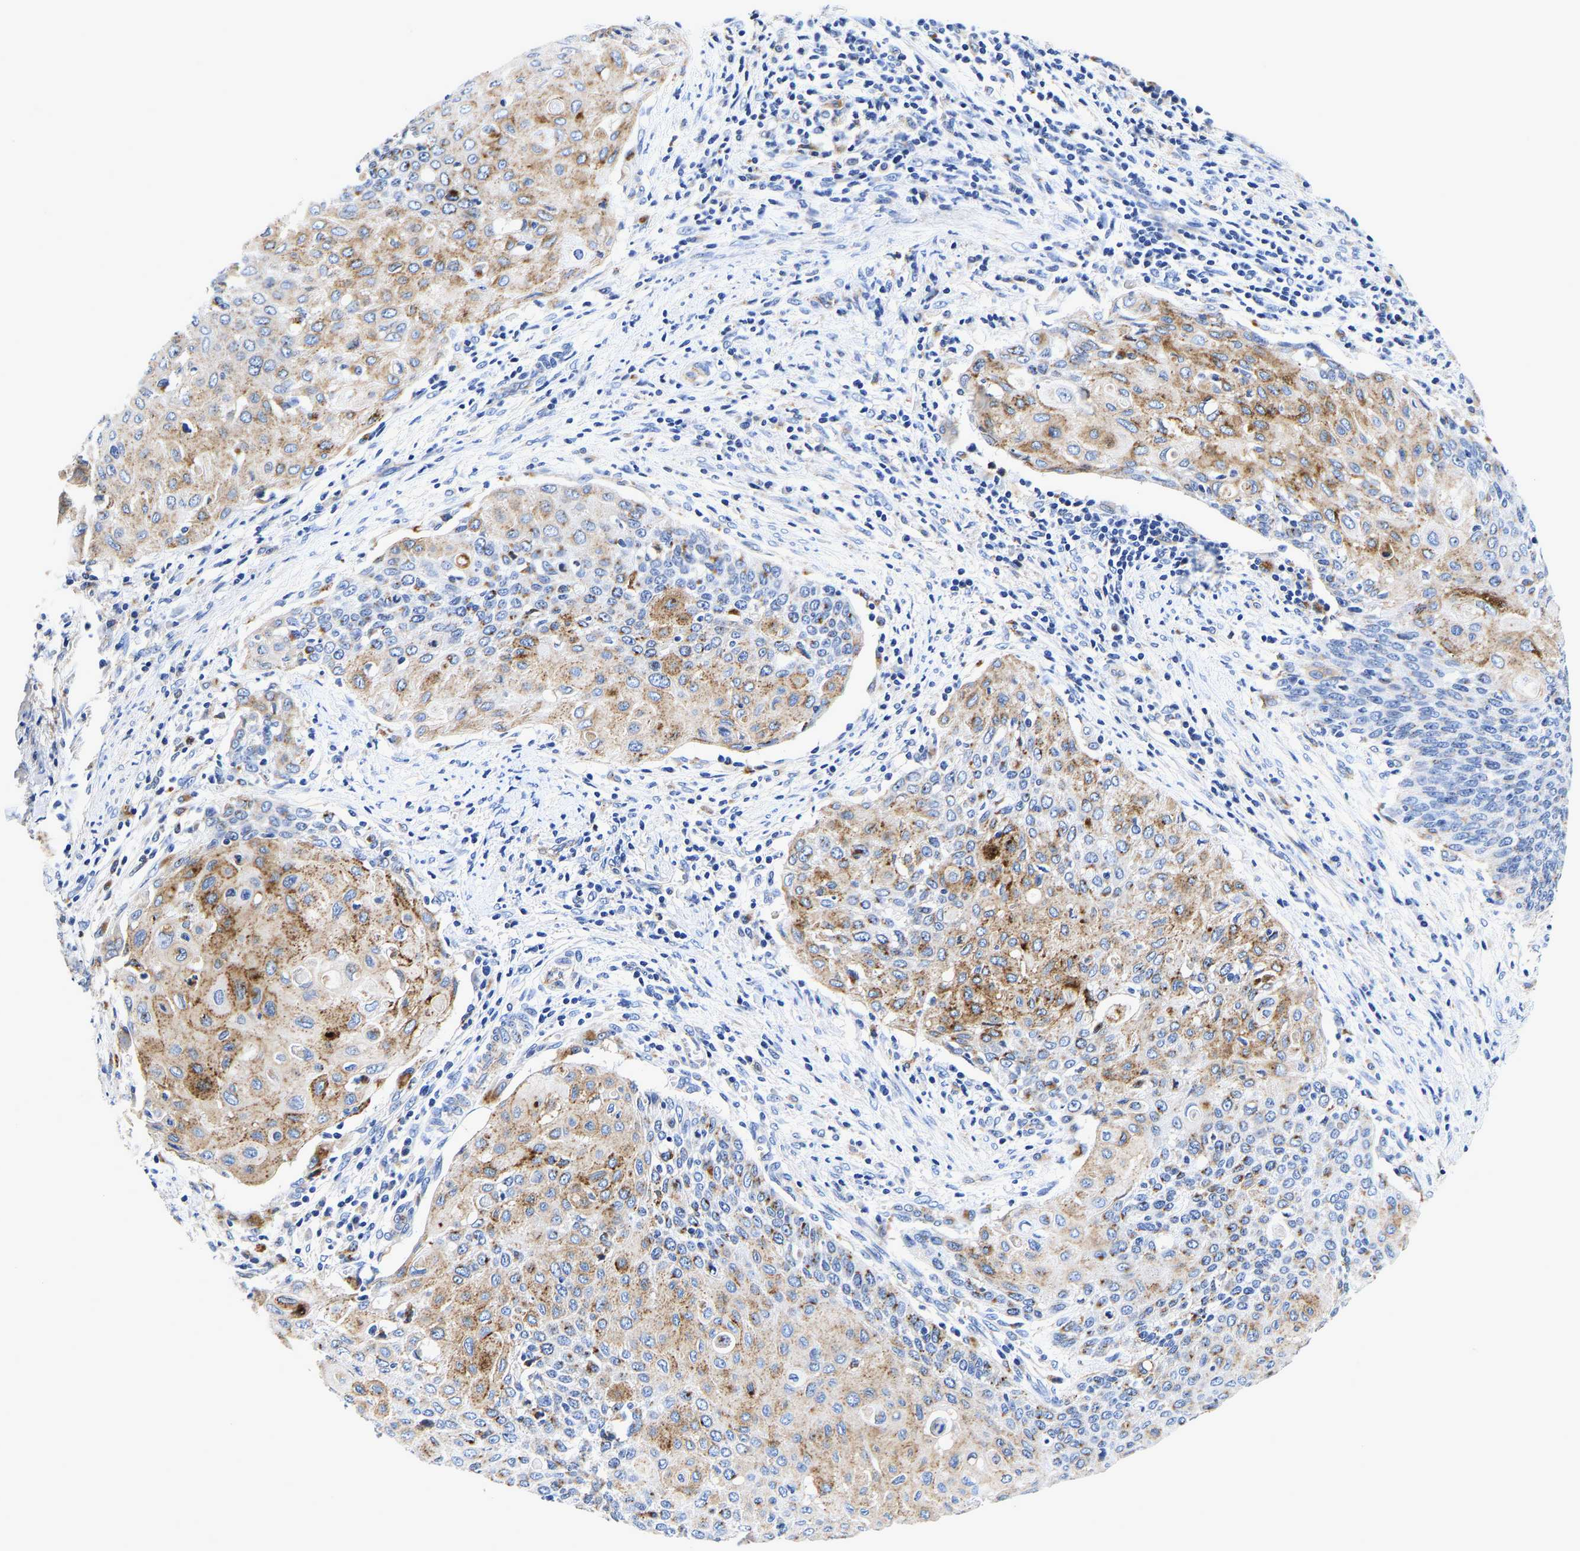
{"staining": {"intensity": "moderate", "quantity": ">75%", "location": "cytoplasmic/membranous"}, "tissue": "cervical cancer", "cell_type": "Tumor cells", "image_type": "cancer", "snomed": [{"axis": "morphology", "description": "Squamous cell carcinoma, NOS"}, {"axis": "topography", "description": "Cervix"}], "caption": "A histopathology image showing moderate cytoplasmic/membranous staining in approximately >75% of tumor cells in cervical squamous cell carcinoma, as visualized by brown immunohistochemical staining.", "gene": "GRN", "patient": {"sex": "female", "age": 39}}